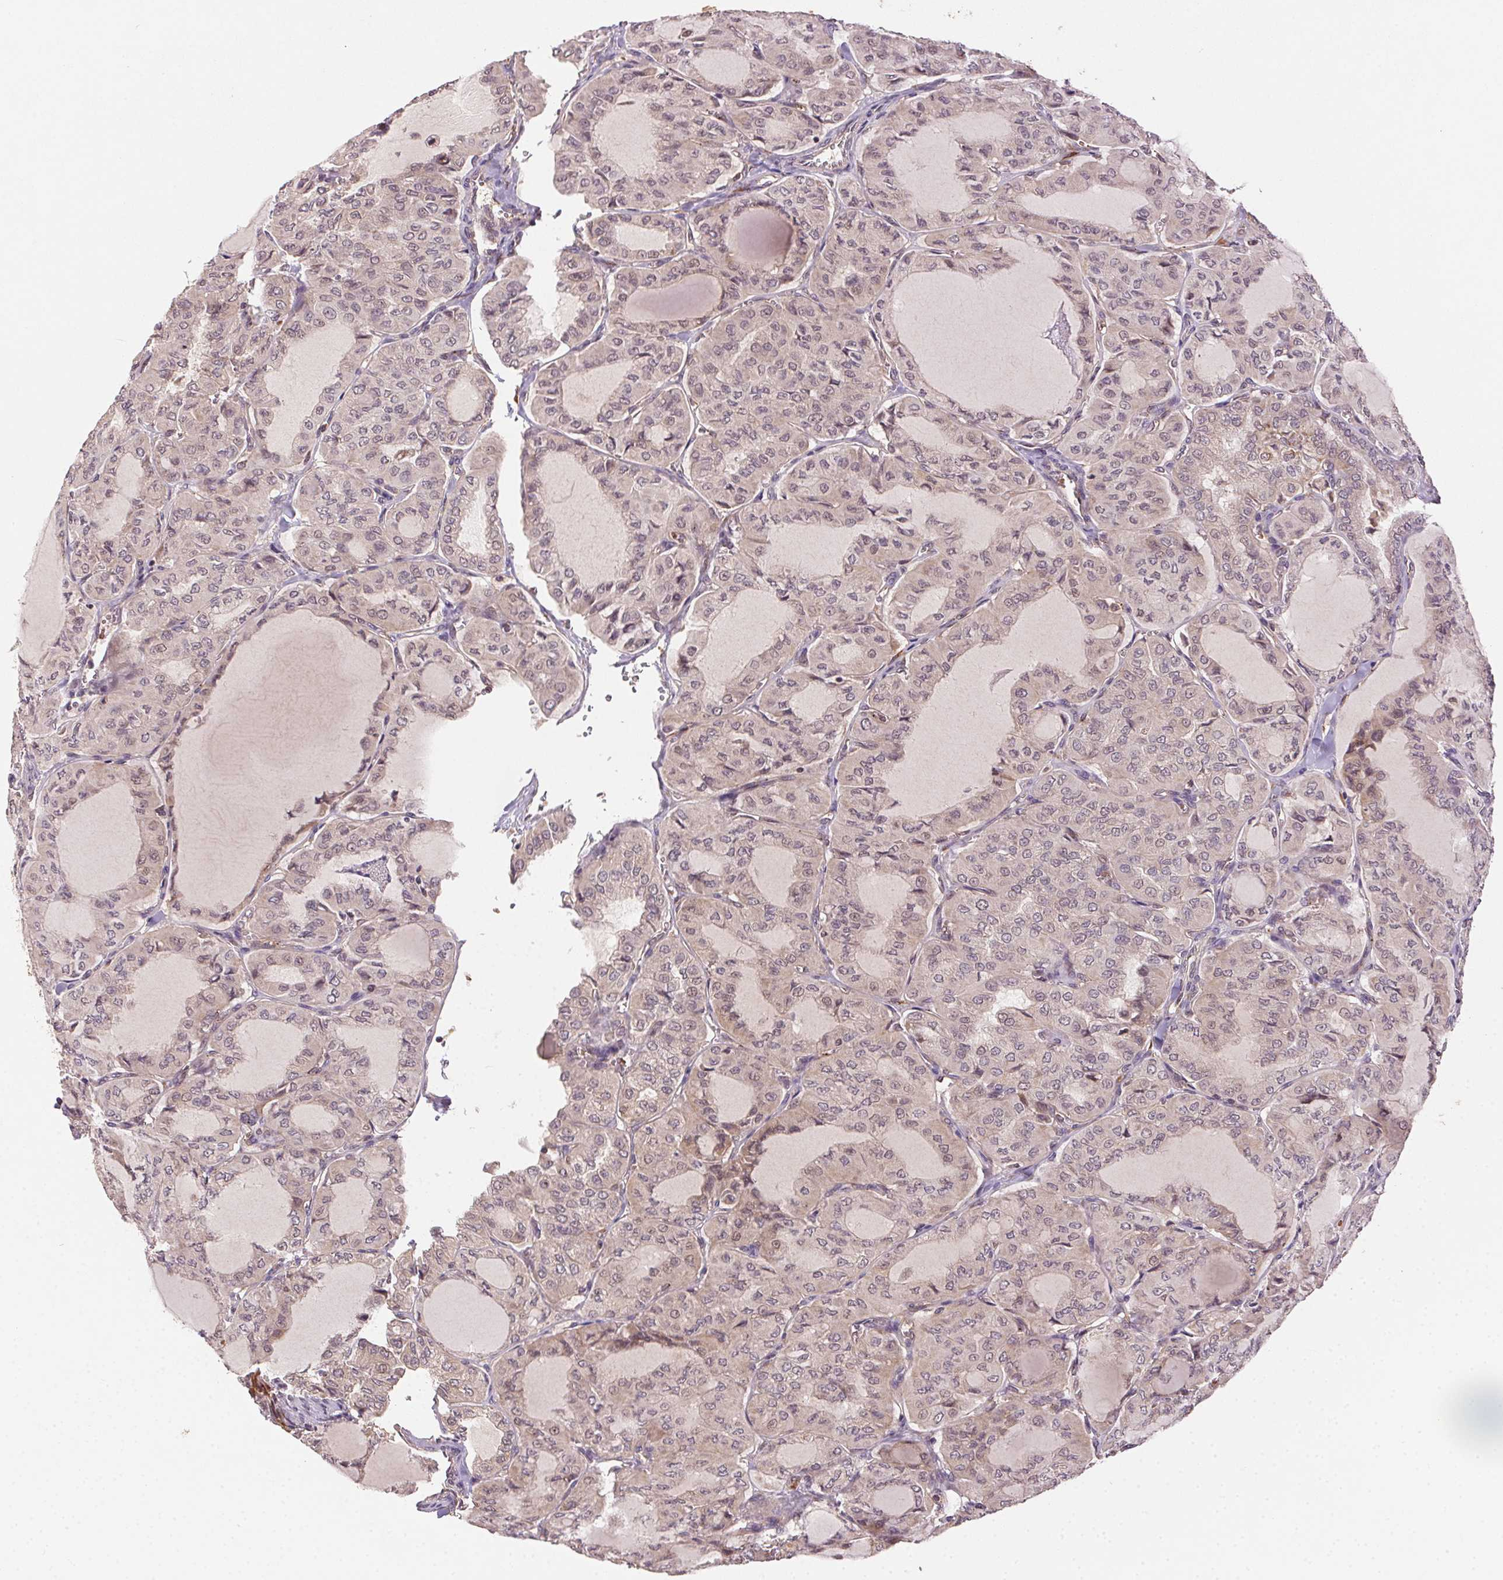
{"staining": {"intensity": "weak", "quantity": "25%-75%", "location": "cytoplasmic/membranous,nuclear"}, "tissue": "thyroid cancer", "cell_type": "Tumor cells", "image_type": "cancer", "snomed": [{"axis": "morphology", "description": "Papillary adenocarcinoma, NOS"}, {"axis": "topography", "description": "Thyroid gland"}], "caption": "Thyroid papillary adenocarcinoma tissue displays weak cytoplasmic/membranous and nuclear positivity in about 25%-75% of tumor cells, visualized by immunohistochemistry.", "gene": "KLHL15", "patient": {"sex": "male", "age": 20}}